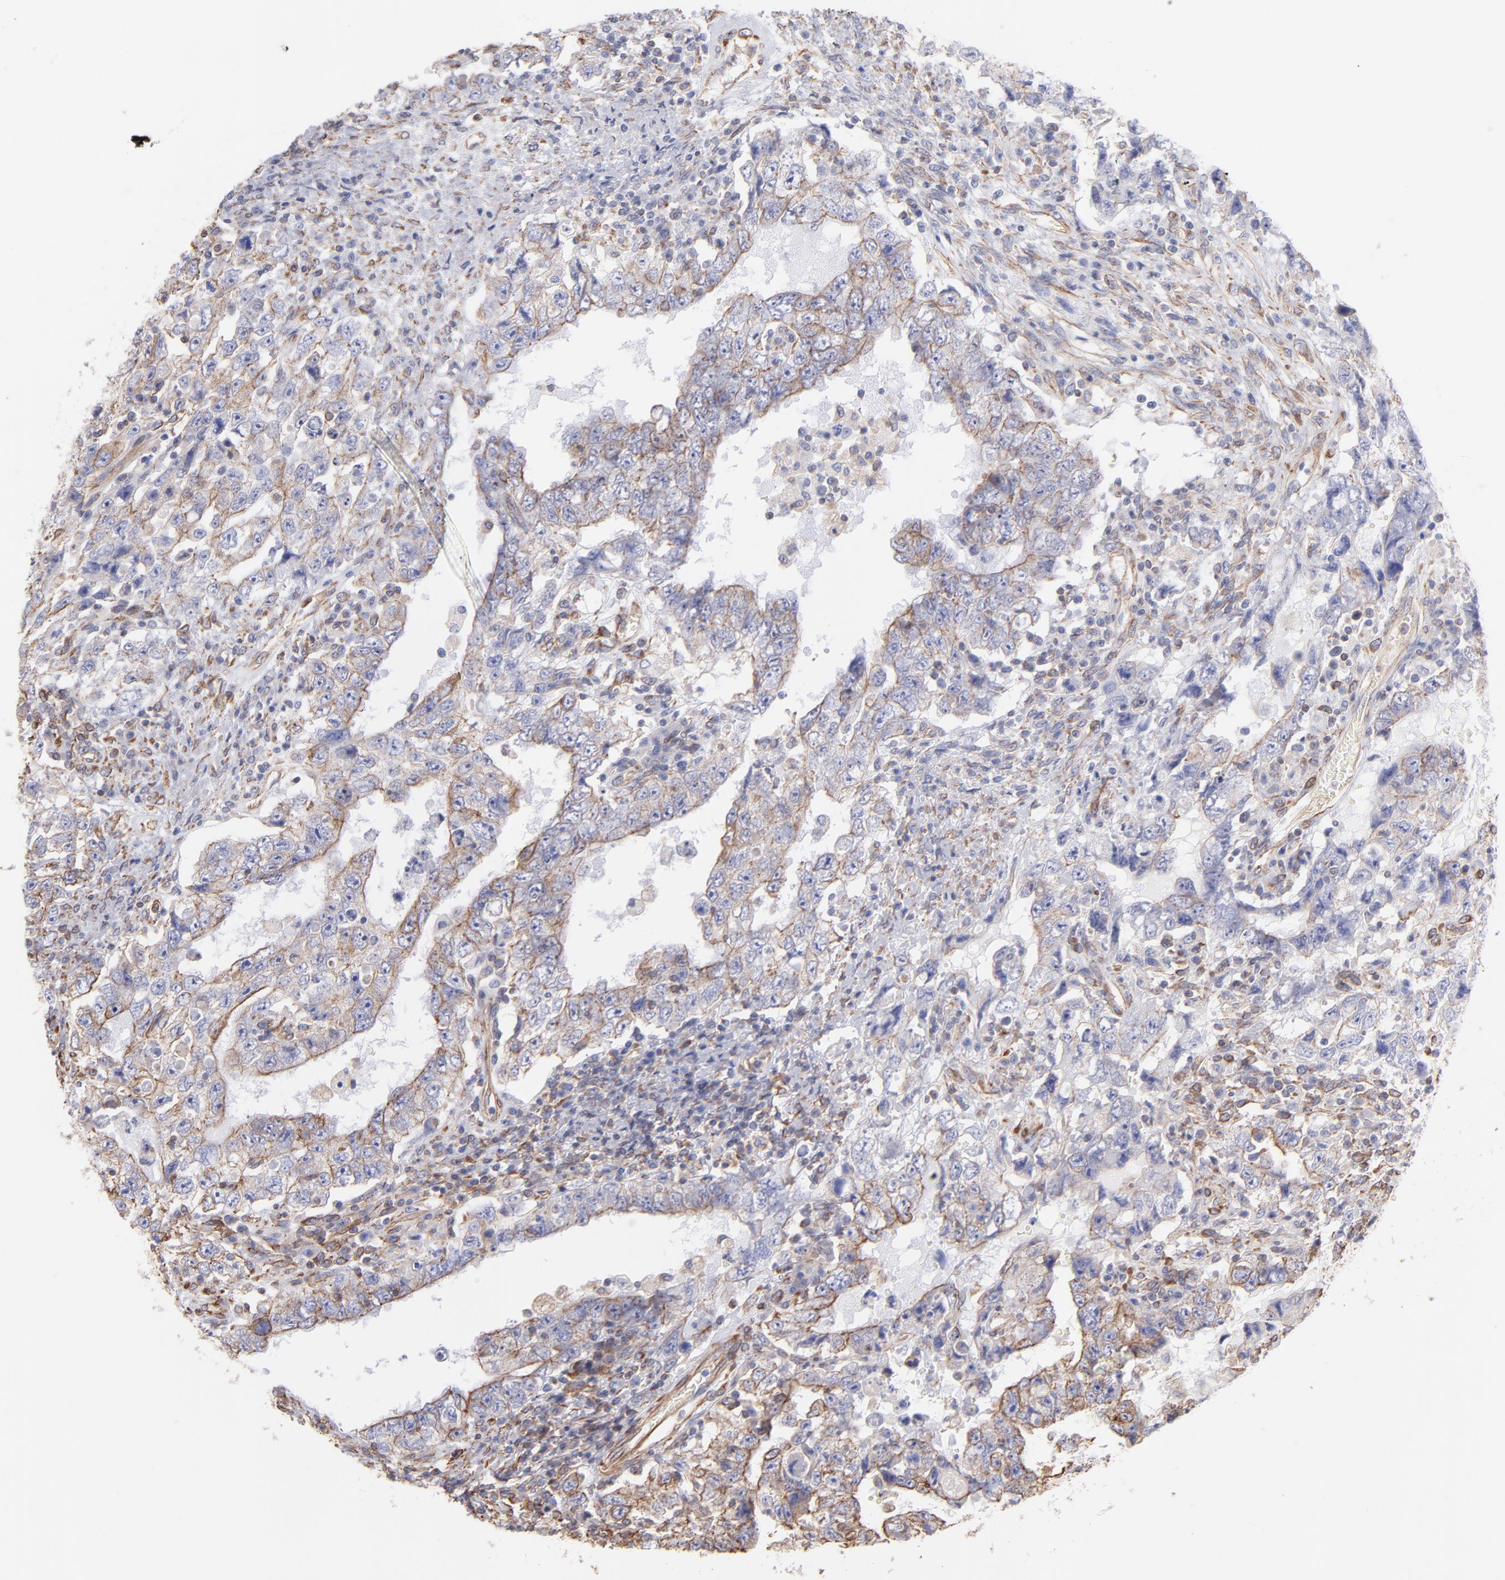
{"staining": {"intensity": "weak", "quantity": ">75%", "location": "cytoplasmic/membranous"}, "tissue": "testis cancer", "cell_type": "Tumor cells", "image_type": "cancer", "snomed": [{"axis": "morphology", "description": "Carcinoma, Embryonal, NOS"}, {"axis": "topography", "description": "Testis"}], "caption": "DAB immunohistochemical staining of human testis cancer displays weak cytoplasmic/membranous protein expression in about >75% of tumor cells. The staining was performed using DAB (3,3'-diaminobenzidine), with brown indicating positive protein expression. Nuclei are stained blue with hematoxylin.", "gene": "PLEC", "patient": {"sex": "male", "age": 26}}